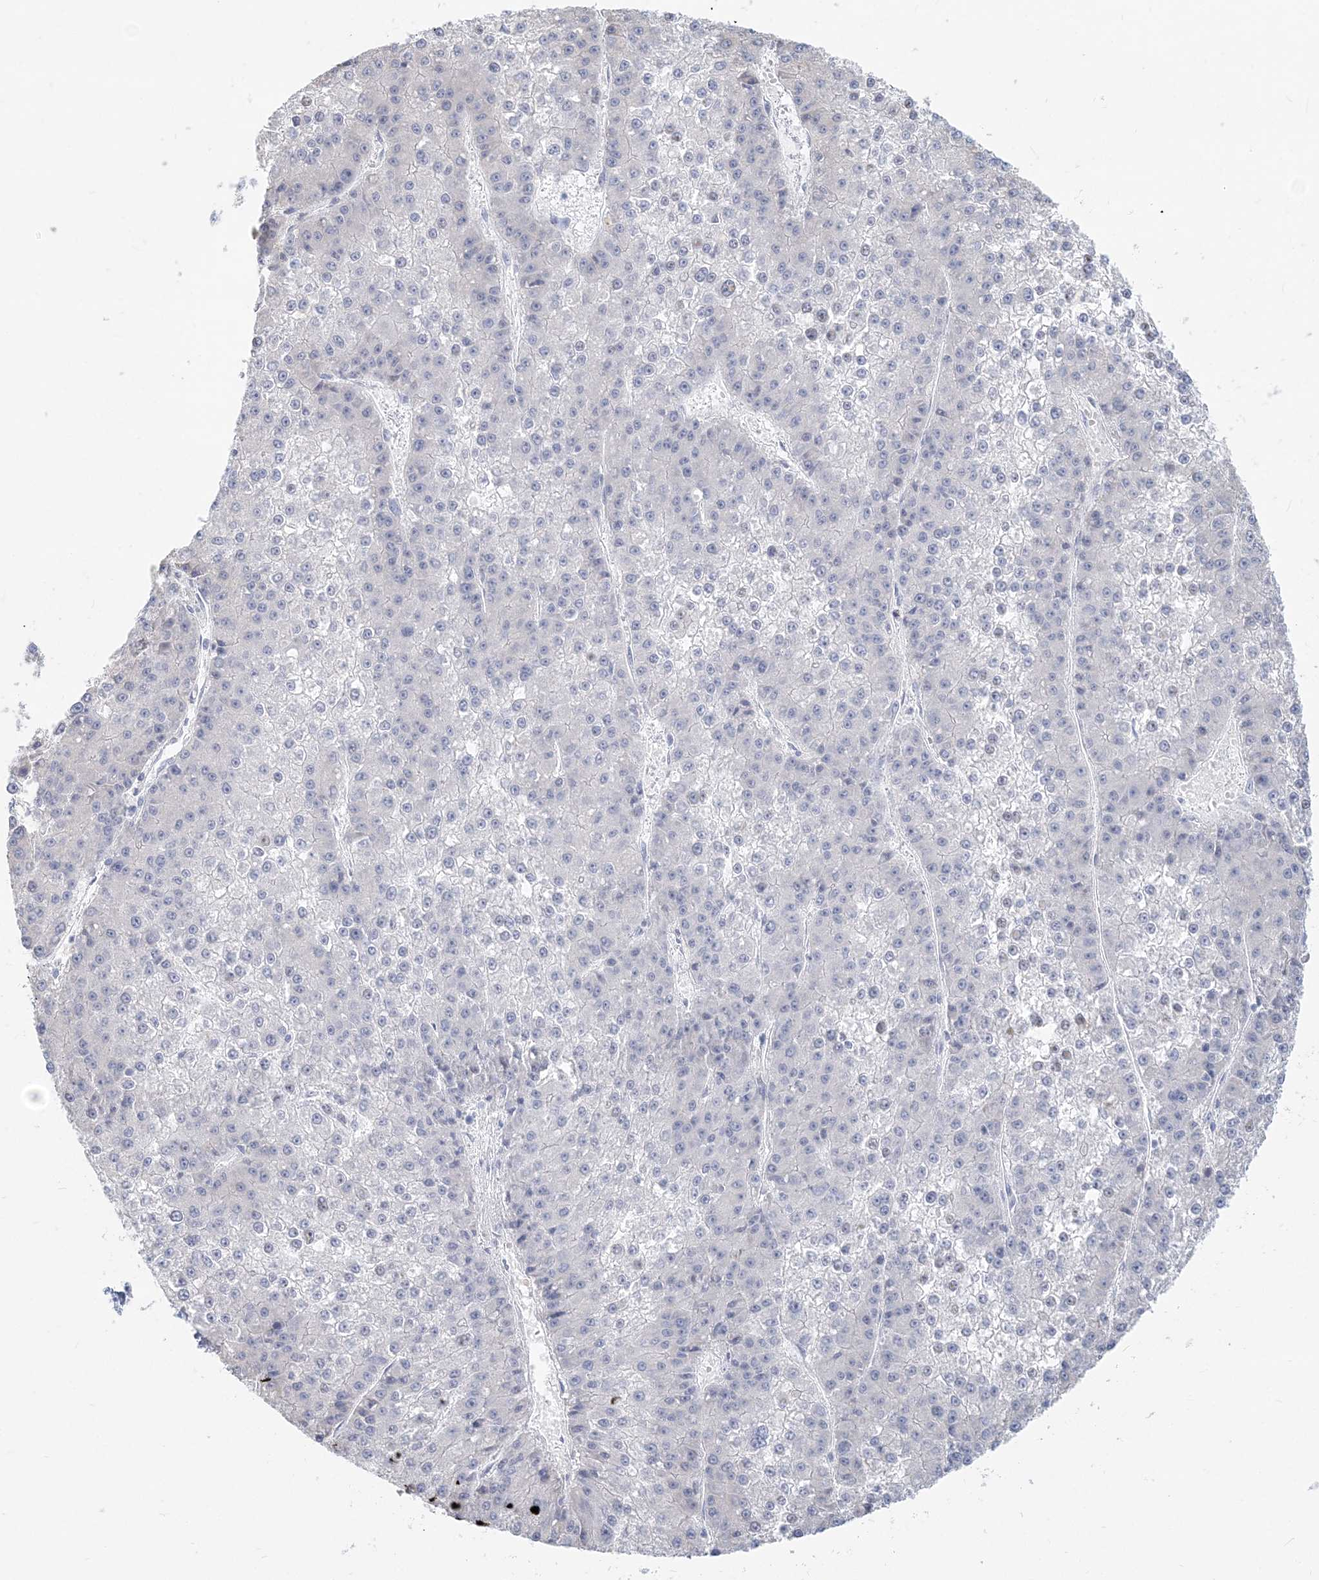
{"staining": {"intensity": "negative", "quantity": "none", "location": "none"}, "tissue": "liver cancer", "cell_type": "Tumor cells", "image_type": "cancer", "snomed": [{"axis": "morphology", "description": "Carcinoma, Hepatocellular, NOS"}, {"axis": "topography", "description": "Liver"}], "caption": "There is no significant positivity in tumor cells of liver cancer (hepatocellular carcinoma).", "gene": "CSN1S1", "patient": {"sex": "female", "age": 73}}